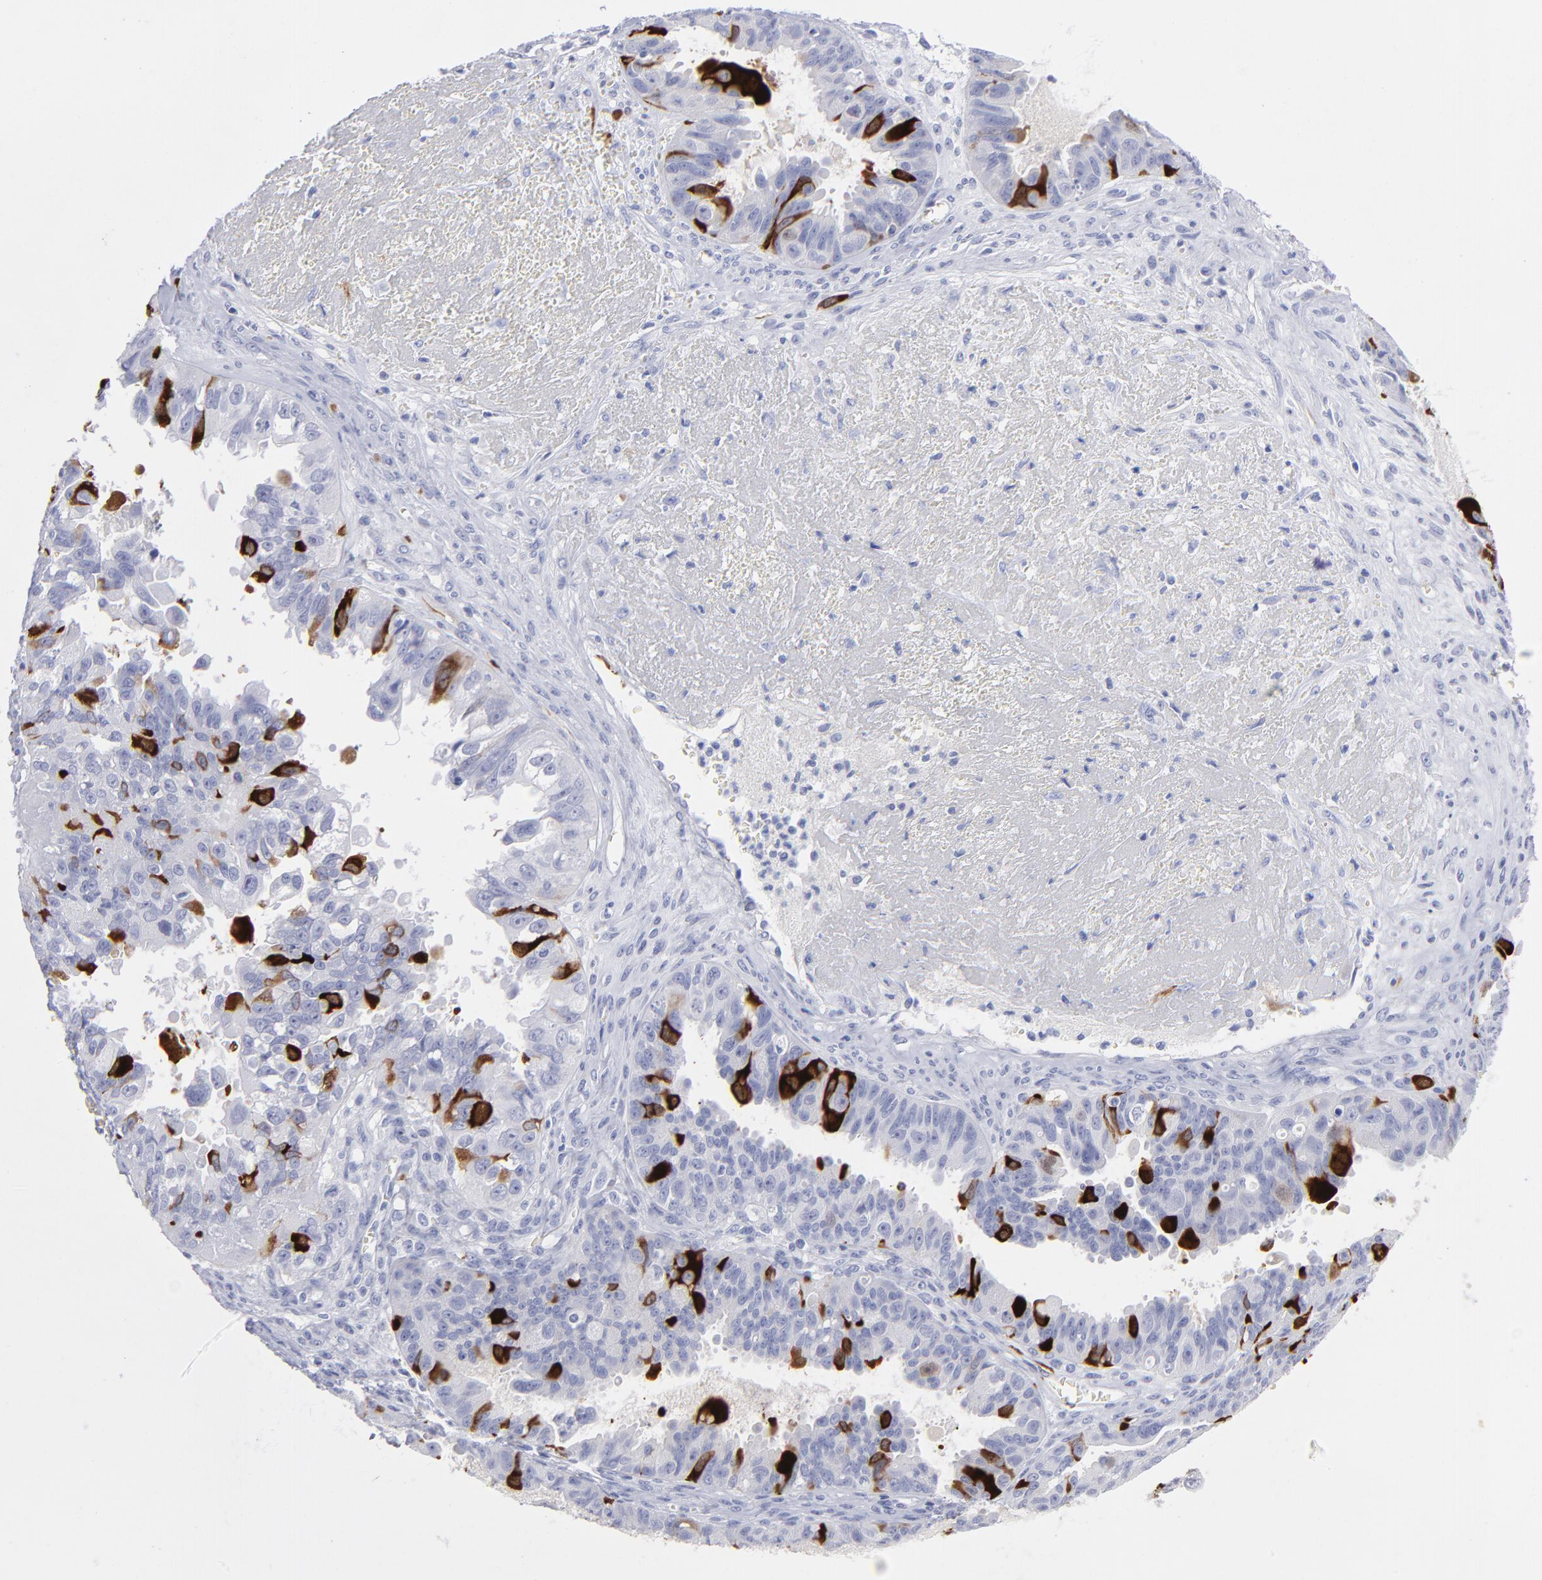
{"staining": {"intensity": "strong", "quantity": "<25%", "location": "cytoplasmic/membranous"}, "tissue": "ovarian cancer", "cell_type": "Tumor cells", "image_type": "cancer", "snomed": [{"axis": "morphology", "description": "Carcinoma, endometroid"}, {"axis": "topography", "description": "Ovary"}], "caption": "There is medium levels of strong cytoplasmic/membranous positivity in tumor cells of ovarian endometroid carcinoma, as demonstrated by immunohistochemical staining (brown color).", "gene": "CCNB1", "patient": {"sex": "female", "age": 85}}